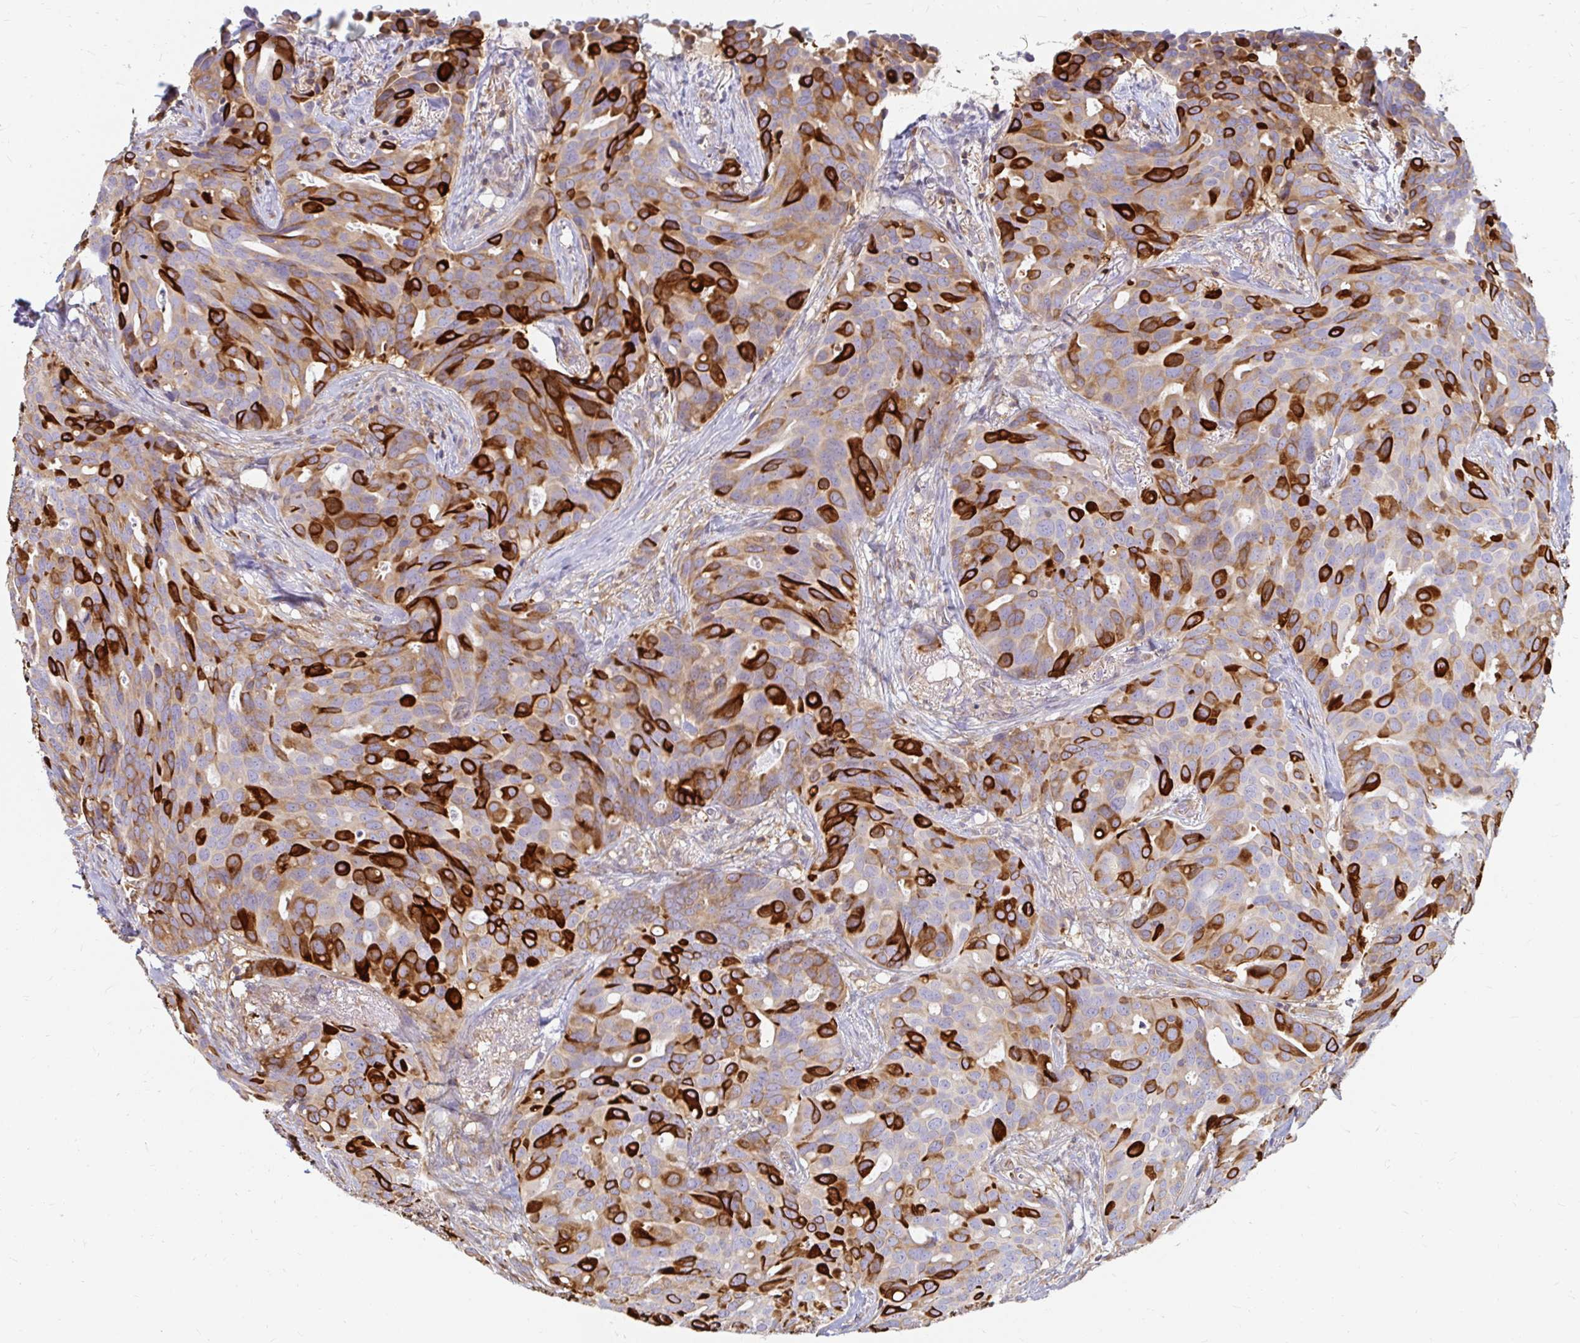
{"staining": {"intensity": "strong", "quantity": "25%-75%", "location": "cytoplasmic/membranous"}, "tissue": "breast cancer", "cell_type": "Tumor cells", "image_type": "cancer", "snomed": [{"axis": "morphology", "description": "Duct carcinoma"}, {"axis": "topography", "description": "Breast"}], "caption": "This is an image of immunohistochemistry staining of breast infiltrating ductal carcinoma, which shows strong staining in the cytoplasmic/membranous of tumor cells.", "gene": "CAST", "patient": {"sex": "female", "age": 54}}